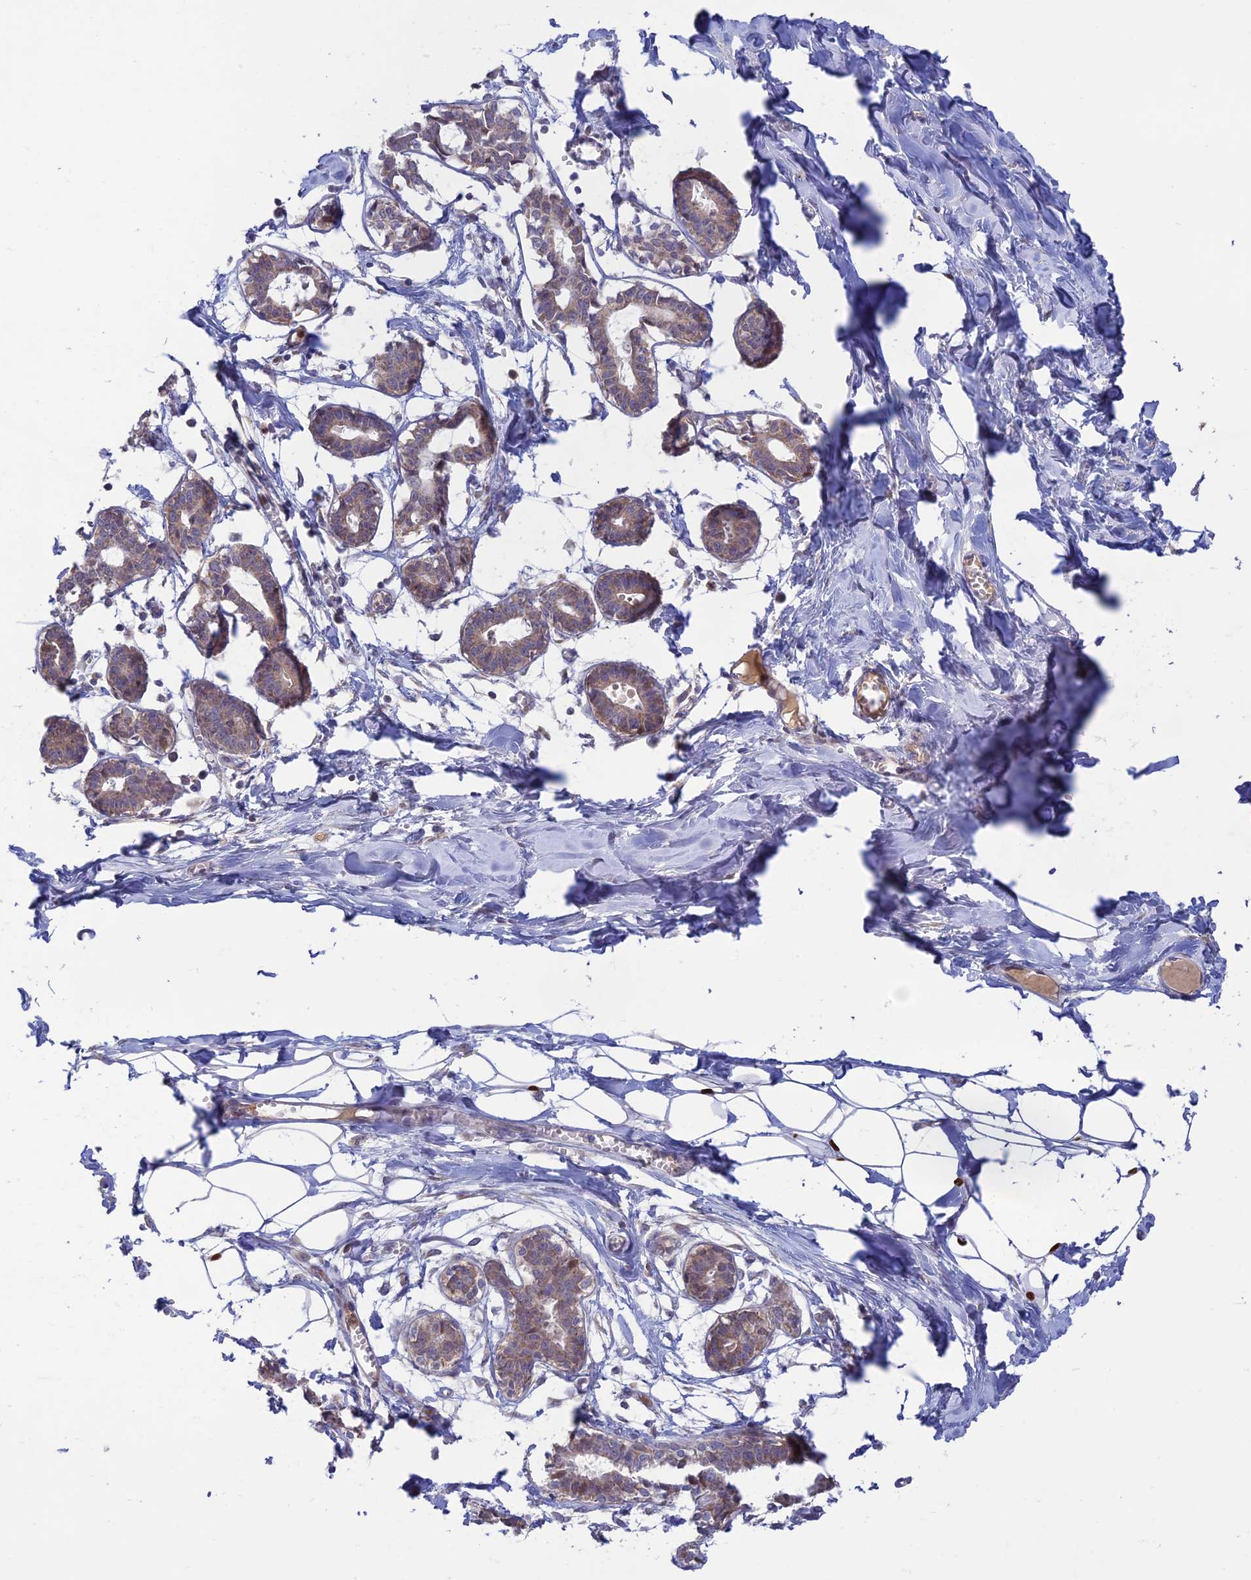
{"staining": {"intensity": "negative", "quantity": "none", "location": "none"}, "tissue": "breast", "cell_type": "Adipocytes", "image_type": "normal", "snomed": [{"axis": "morphology", "description": "Normal tissue, NOS"}, {"axis": "topography", "description": "Breast"}], "caption": "A high-resolution image shows IHC staining of unremarkable breast, which shows no significant positivity in adipocytes.", "gene": "FASTKD5", "patient": {"sex": "female", "age": 27}}